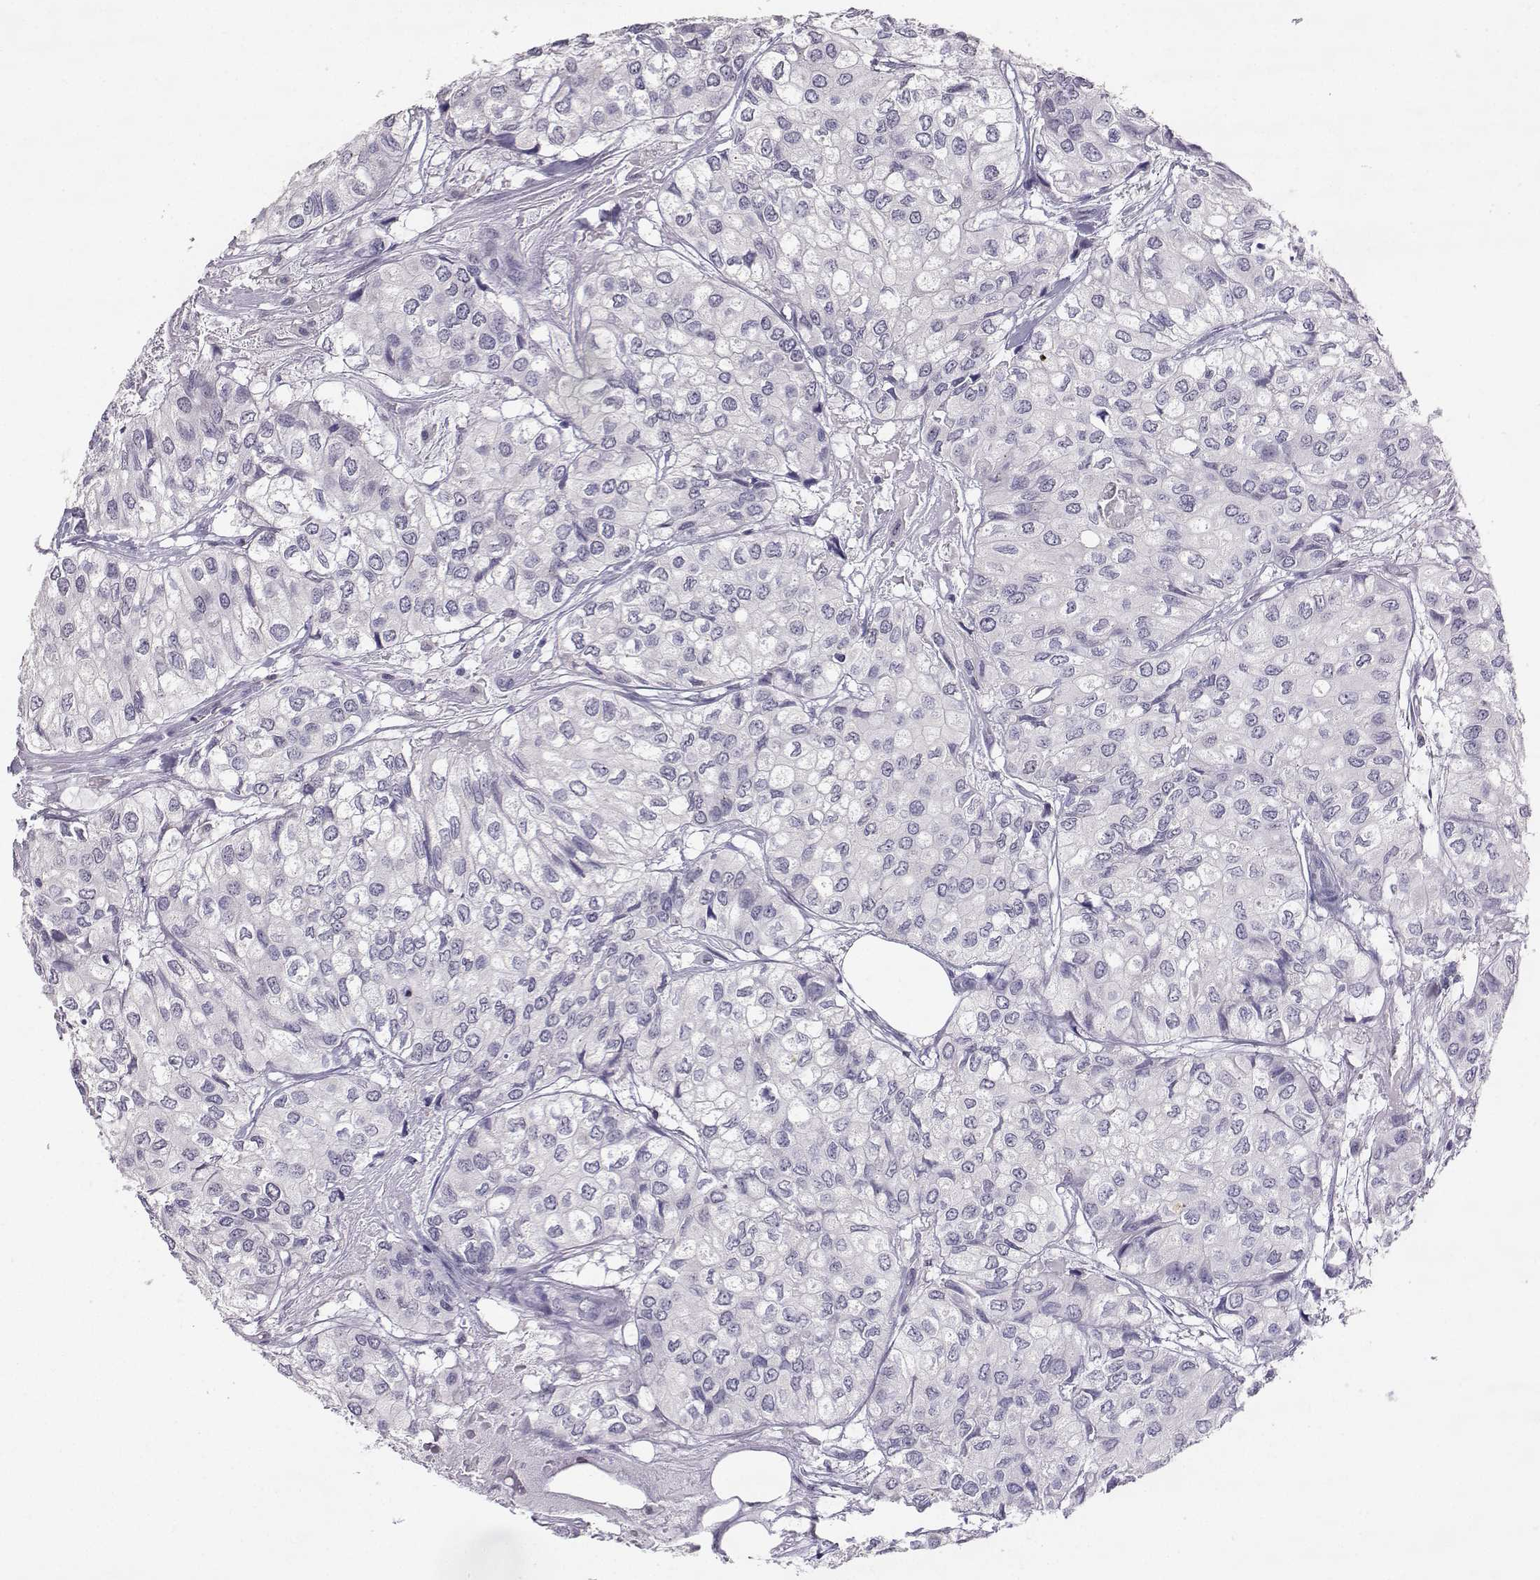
{"staining": {"intensity": "negative", "quantity": "none", "location": "none"}, "tissue": "urothelial cancer", "cell_type": "Tumor cells", "image_type": "cancer", "snomed": [{"axis": "morphology", "description": "Urothelial carcinoma, High grade"}, {"axis": "topography", "description": "Urinary bladder"}], "caption": "The immunohistochemistry (IHC) histopathology image has no significant staining in tumor cells of urothelial carcinoma (high-grade) tissue.", "gene": "TBR1", "patient": {"sex": "male", "age": 73}}